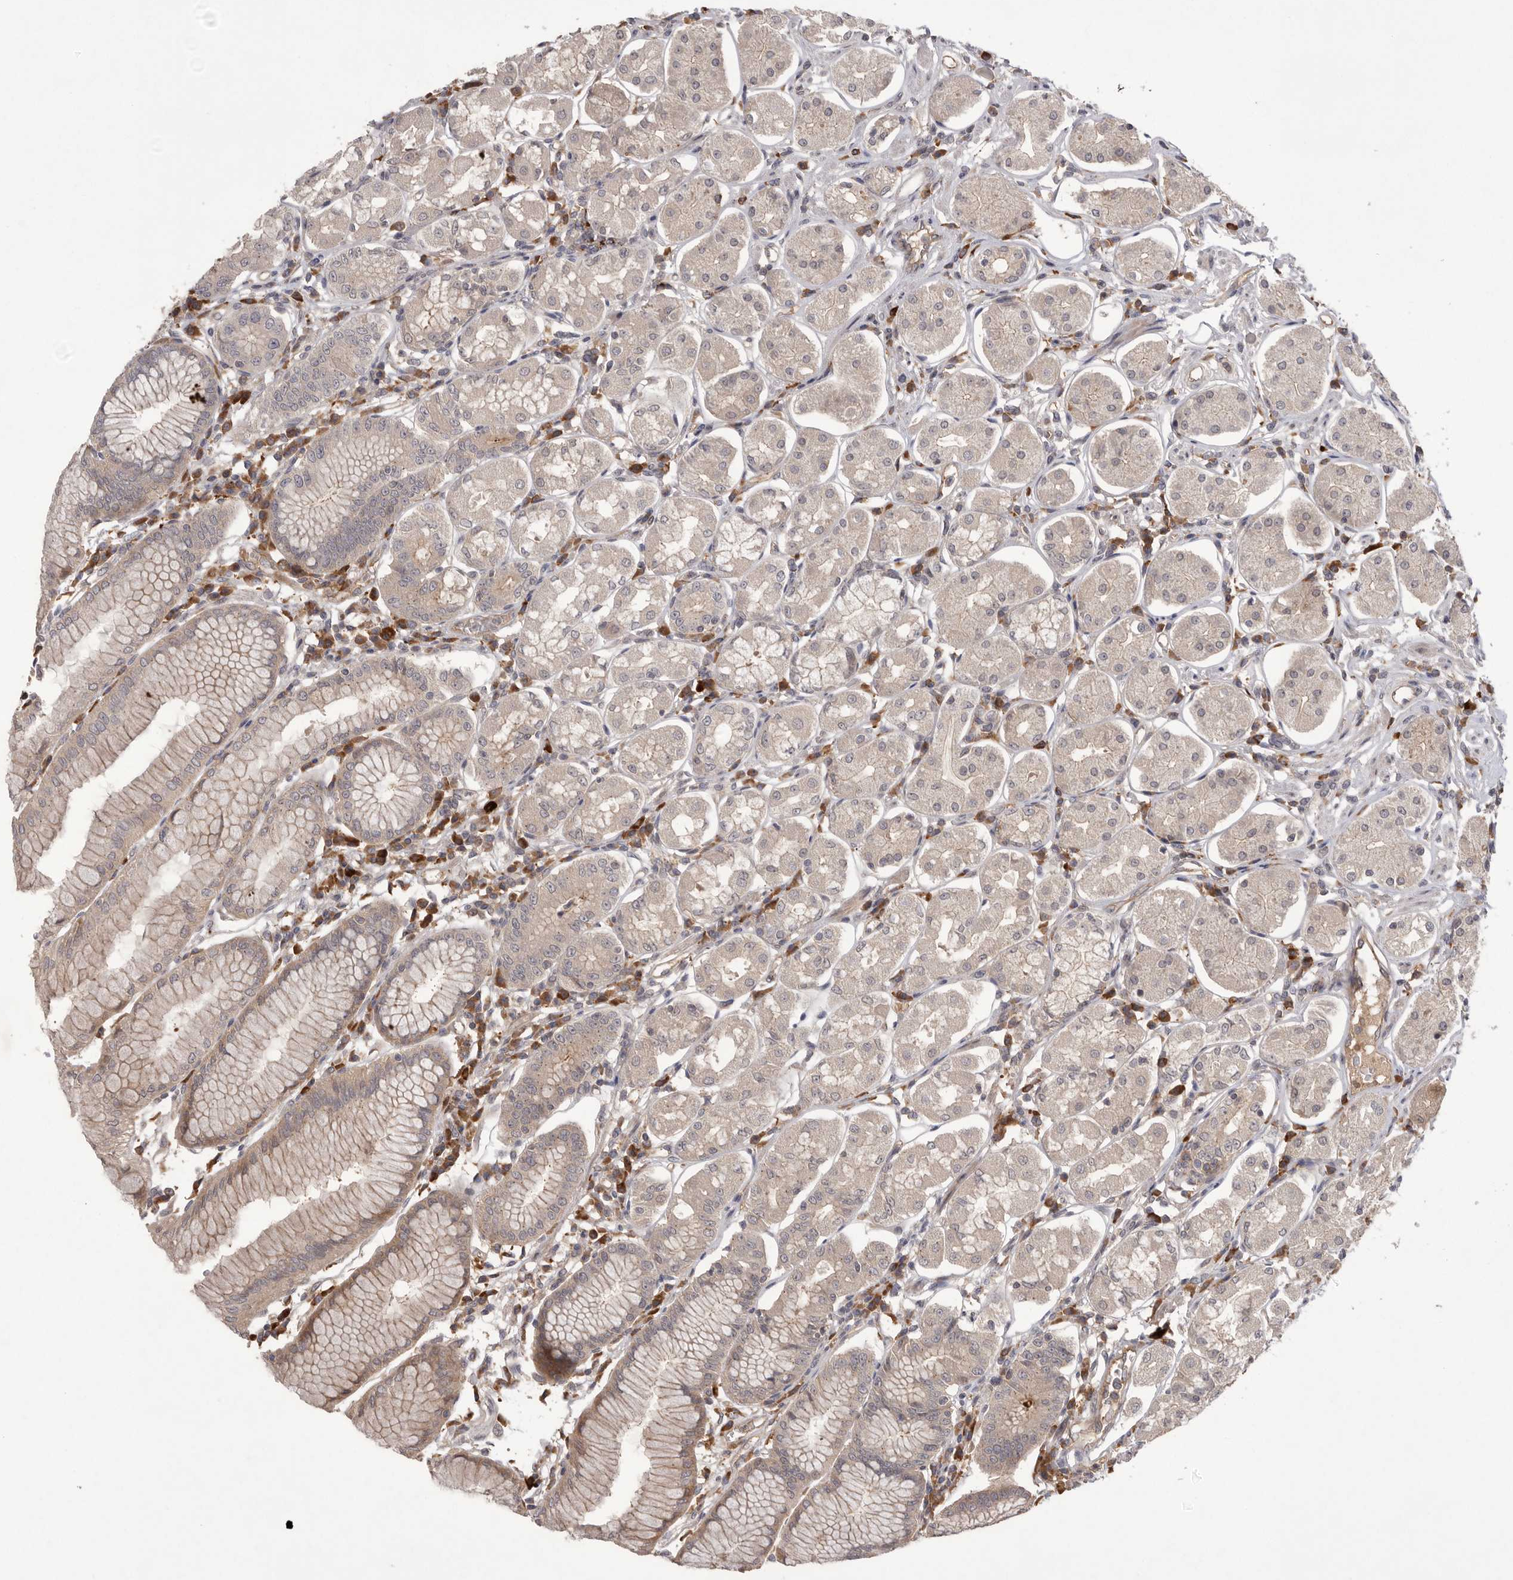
{"staining": {"intensity": "weak", "quantity": "25%-75%", "location": "cytoplasmic/membranous"}, "tissue": "stomach", "cell_type": "Glandular cells", "image_type": "normal", "snomed": [{"axis": "morphology", "description": "Normal tissue, NOS"}, {"axis": "topography", "description": "Stomach"}, {"axis": "topography", "description": "Stomach, lower"}], "caption": "A brown stain labels weak cytoplasmic/membranous expression of a protein in glandular cells of unremarkable stomach. The staining was performed using DAB (3,3'-diaminobenzidine) to visualize the protein expression in brown, while the nuclei were stained in blue with hematoxylin (Magnification: 20x).", "gene": "NRCAM", "patient": {"sex": "female", "age": 56}}